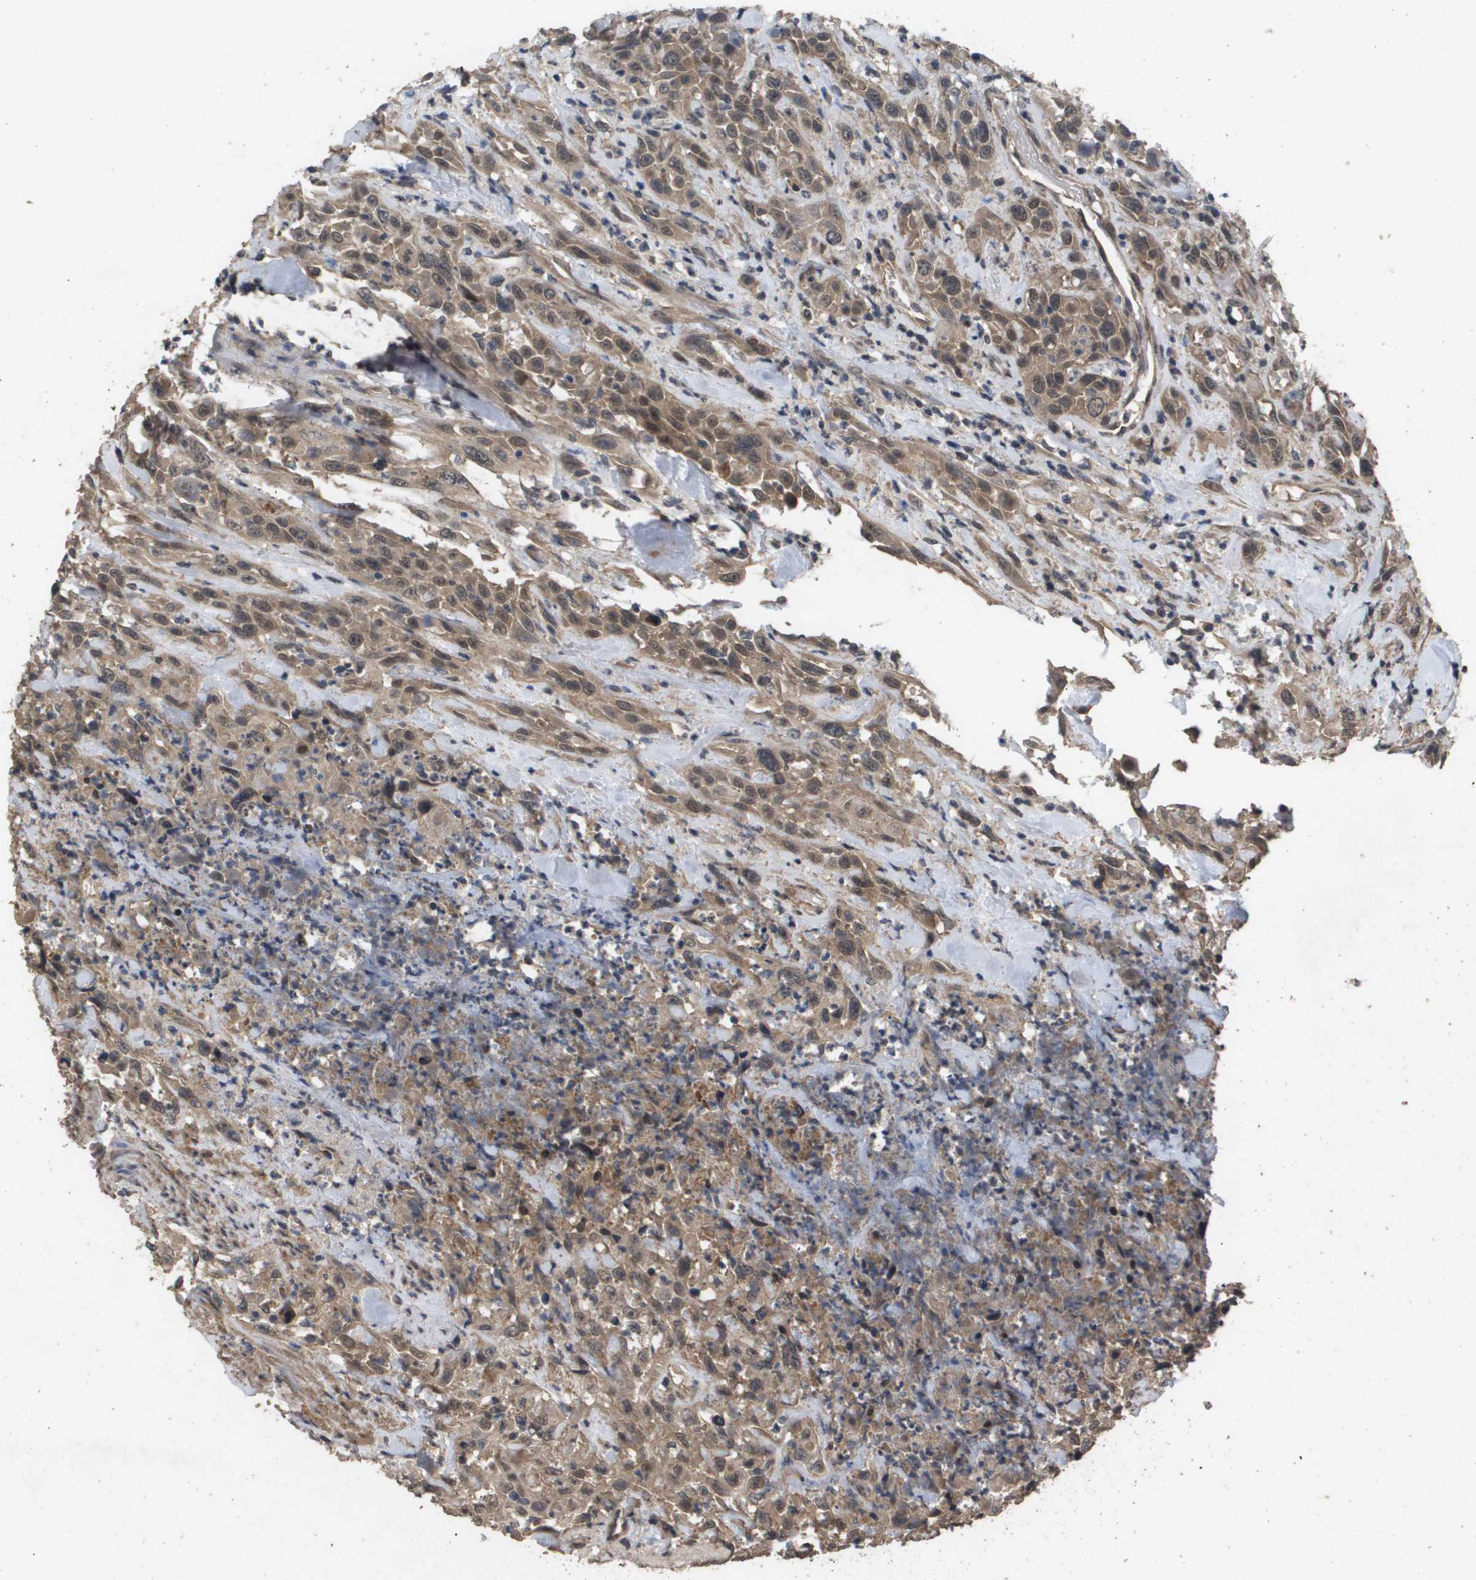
{"staining": {"intensity": "moderate", "quantity": ">75%", "location": "cytoplasmic/membranous"}, "tissue": "urothelial cancer", "cell_type": "Tumor cells", "image_type": "cancer", "snomed": [{"axis": "morphology", "description": "Urothelial carcinoma, High grade"}, {"axis": "topography", "description": "Urinary bladder"}], "caption": "Human urothelial cancer stained with a brown dye exhibits moderate cytoplasmic/membranous positive expression in approximately >75% of tumor cells.", "gene": "CUL5", "patient": {"sex": "female", "age": 84}}